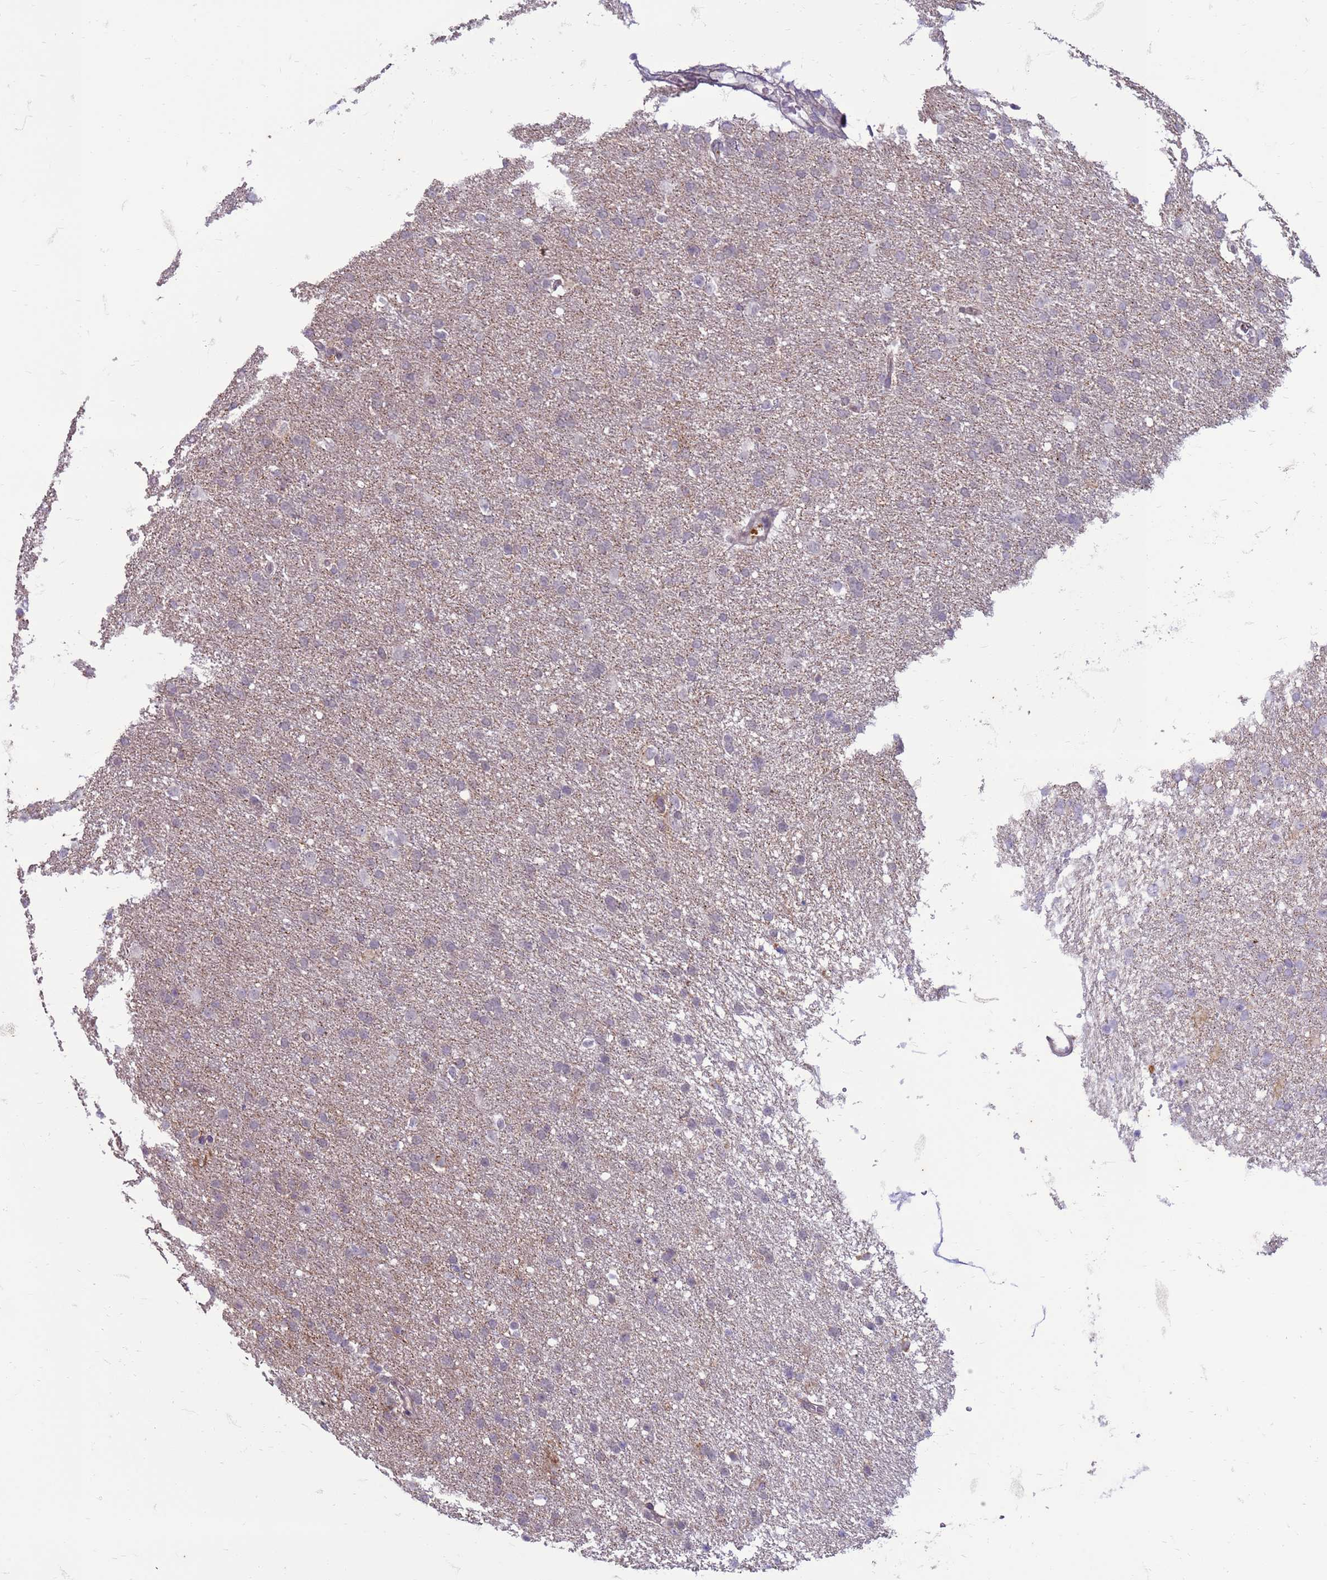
{"staining": {"intensity": "negative", "quantity": "none", "location": "none"}, "tissue": "glioma", "cell_type": "Tumor cells", "image_type": "cancer", "snomed": [{"axis": "morphology", "description": "Glioma, malignant, High grade"}, {"axis": "topography", "description": "Brain"}], "caption": "The image shows no staining of tumor cells in malignant glioma (high-grade). (Stains: DAB immunohistochemistry (IHC) with hematoxylin counter stain, Microscopy: brightfield microscopy at high magnification).", "gene": "SLC15A3", "patient": {"sex": "male", "age": 72}}